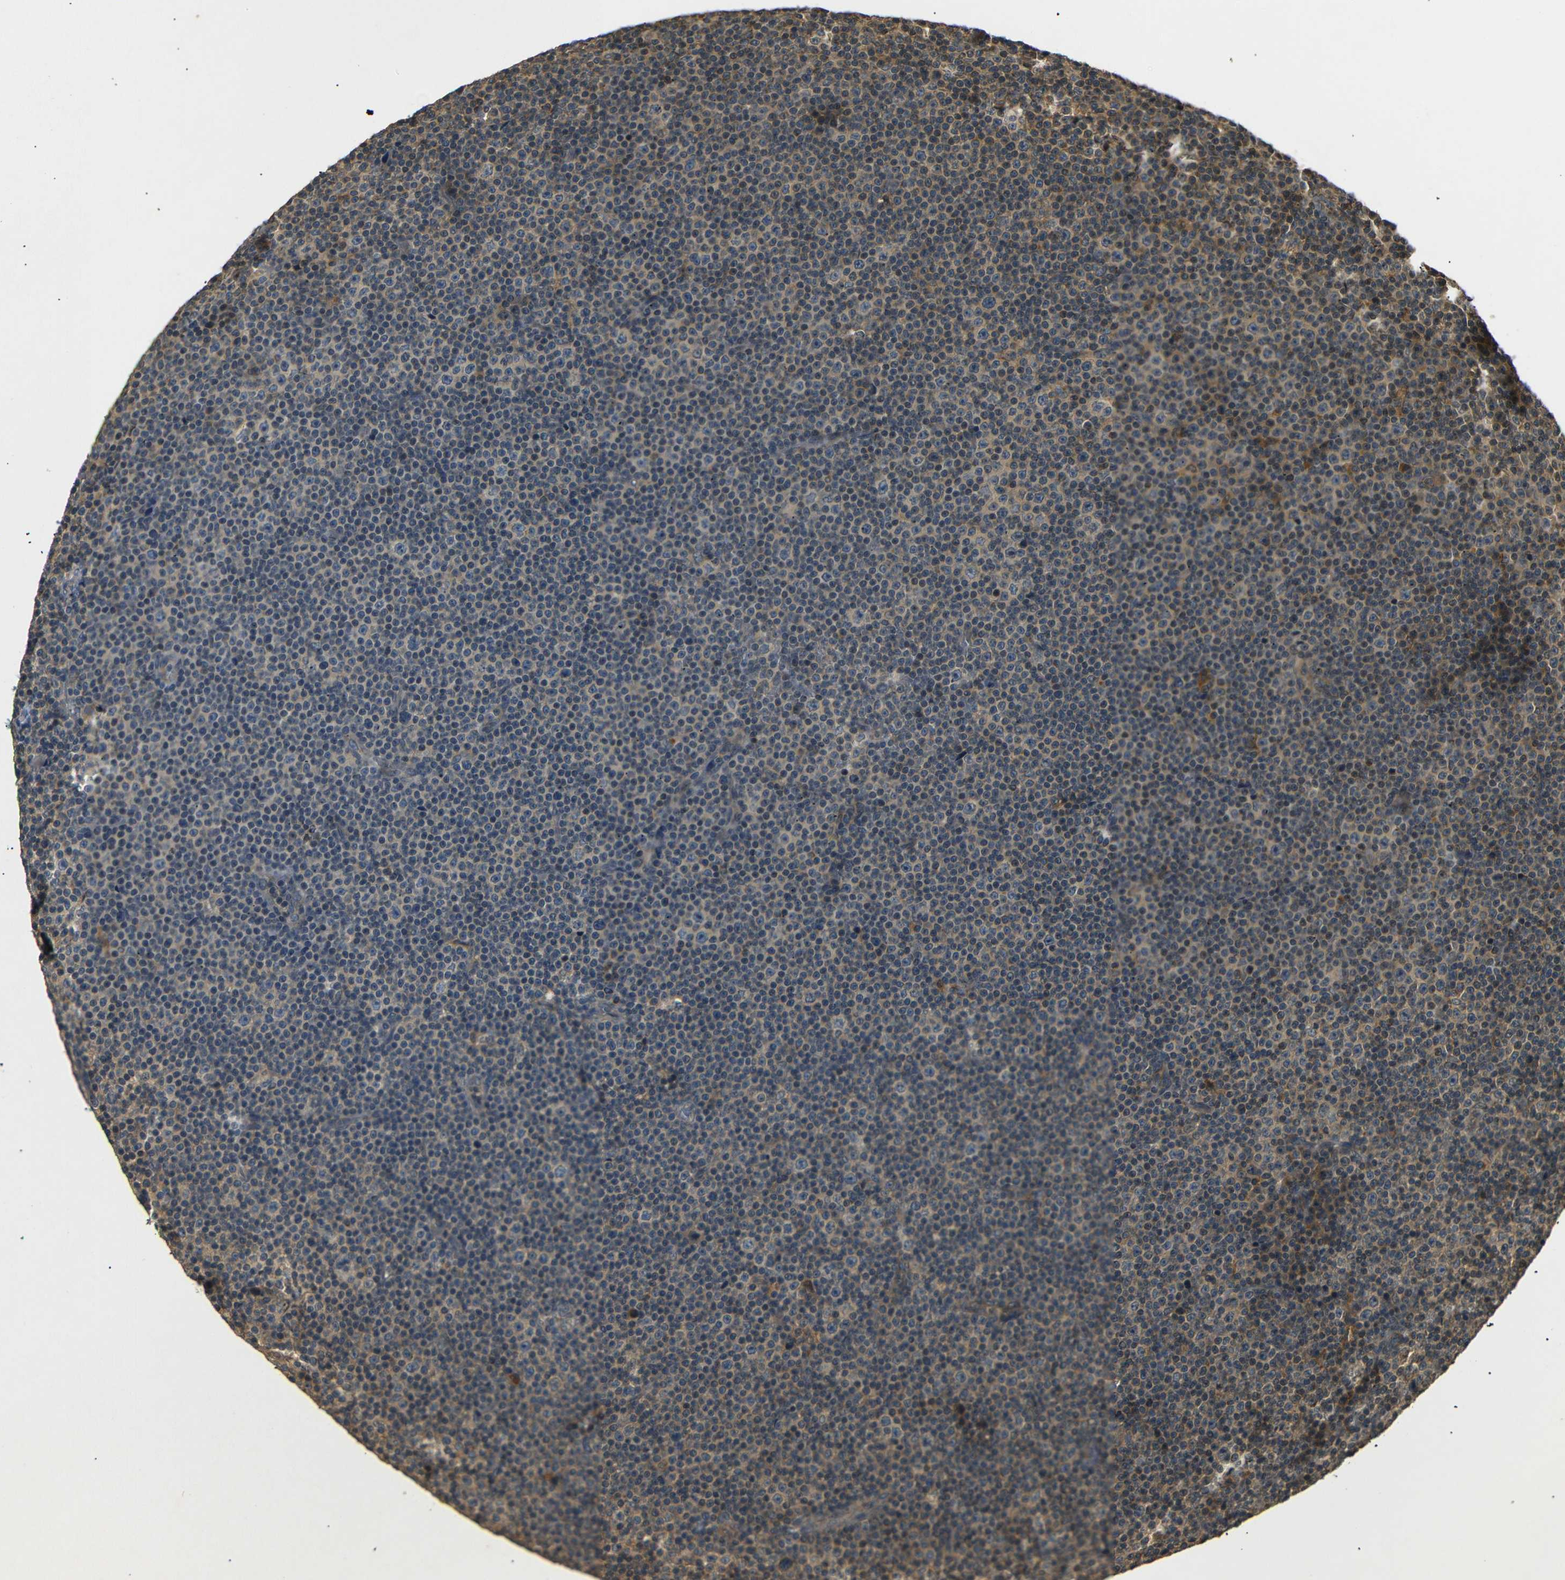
{"staining": {"intensity": "weak", "quantity": "<25%", "location": "cytoplasmic/membranous"}, "tissue": "lymphoma", "cell_type": "Tumor cells", "image_type": "cancer", "snomed": [{"axis": "morphology", "description": "Malignant lymphoma, non-Hodgkin's type, Low grade"}, {"axis": "topography", "description": "Lymph node"}], "caption": "This histopathology image is of lymphoma stained with immunohistochemistry (IHC) to label a protein in brown with the nuclei are counter-stained blue. There is no expression in tumor cells.", "gene": "TANK", "patient": {"sex": "female", "age": 67}}